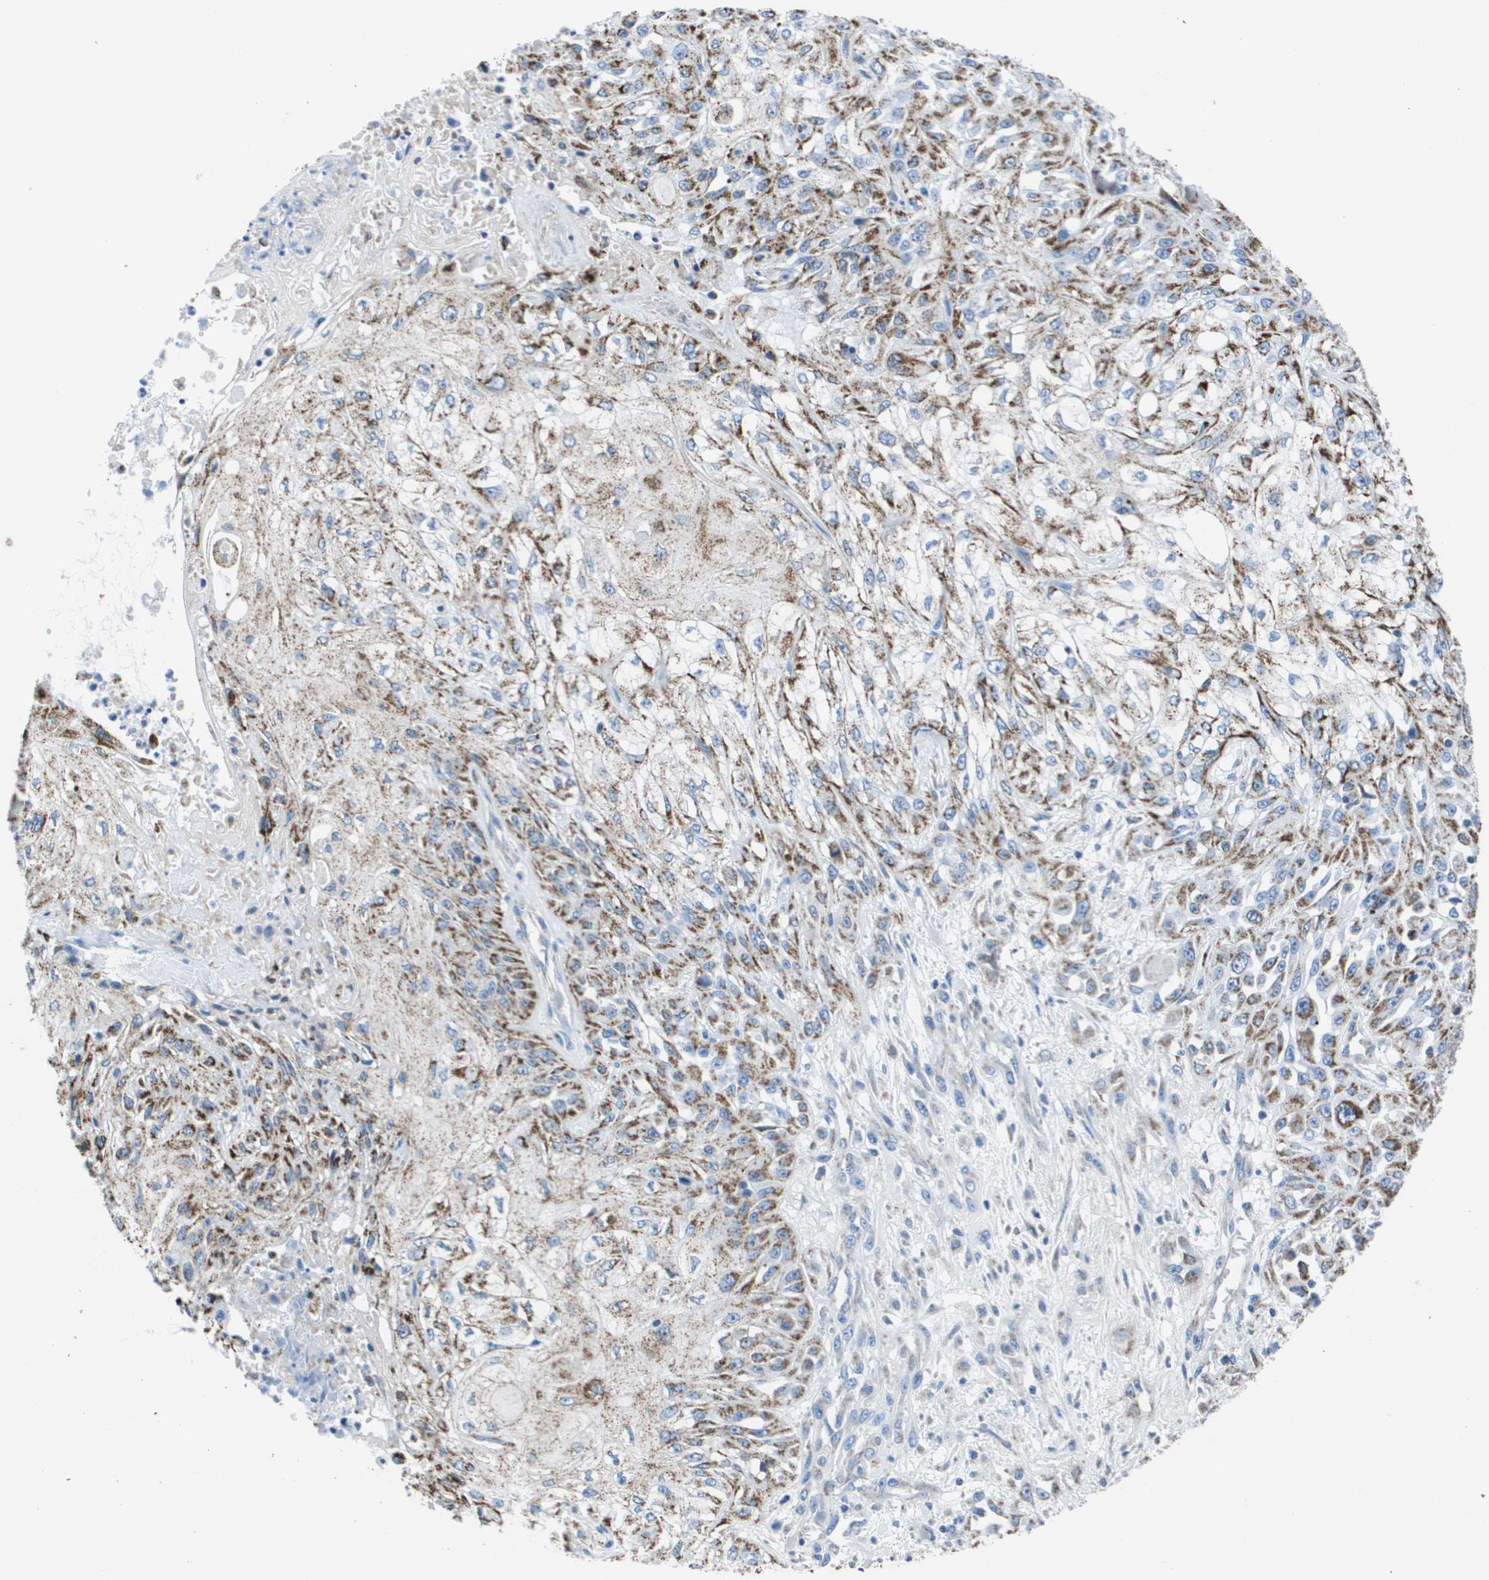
{"staining": {"intensity": "weak", "quantity": "25%-75%", "location": "cytoplasmic/membranous"}, "tissue": "skin cancer", "cell_type": "Tumor cells", "image_type": "cancer", "snomed": [{"axis": "morphology", "description": "Squamous cell carcinoma, NOS"}, {"axis": "morphology", "description": "Squamous cell carcinoma, metastatic, NOS"}, {"axis": "topography", "description": "Skin"}, {"axis": "topography", "description": "Lymph node"}], "caption": "Human skin squamous cell carcinoma stained for a protein (brown) reveals weak cytoplasmic/membranous positive expression in approximately 25%-75% of tumor cells.", "gene": "ZDHHC3", "patient": {"sex": "male", "age": 75}}